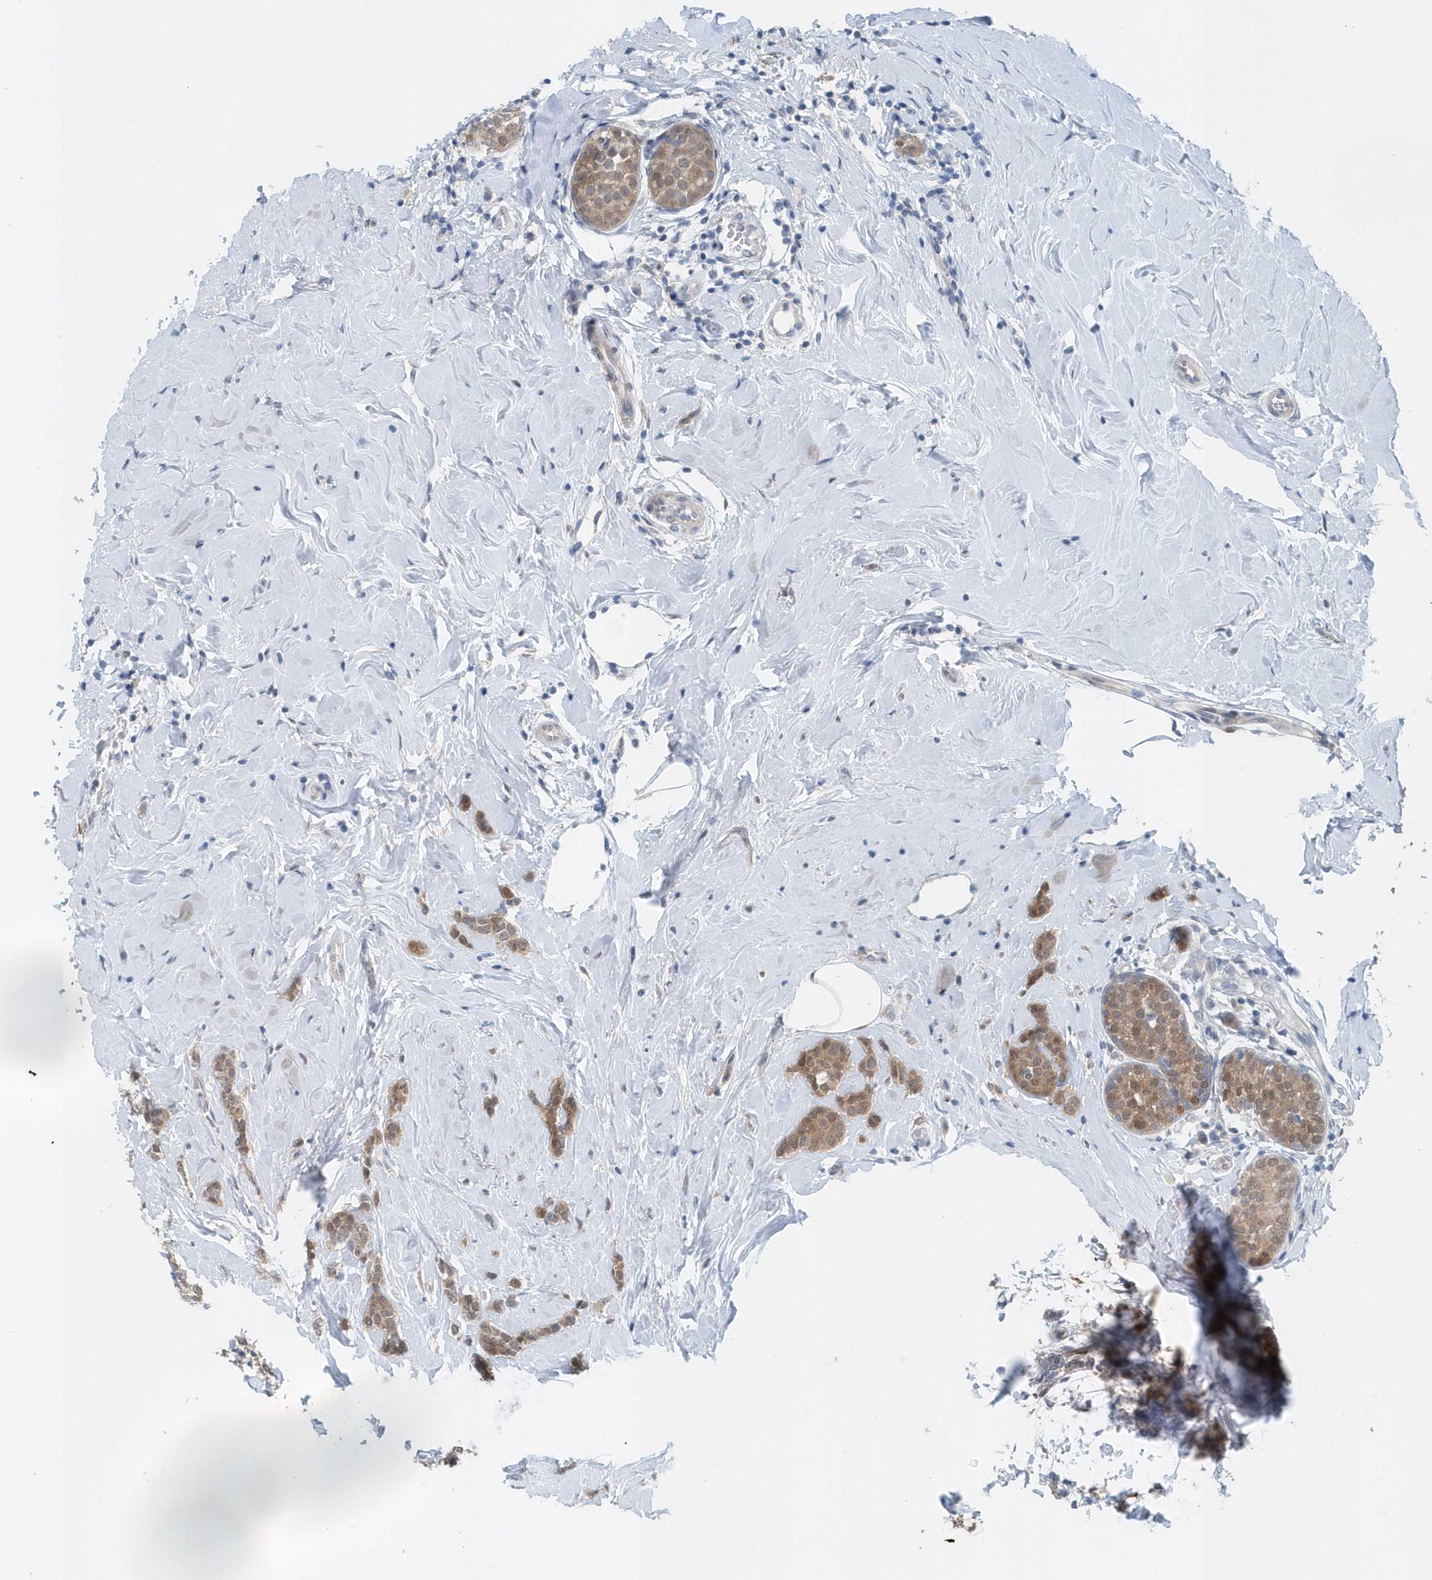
{"staining": {"intensity": "moderate", "quantity": ">75%", "location": "cytoplasmic/membranous,nuclear"}, "tissue": "breast cancer", "cell_type": "Tumor cells", "image_type": "cancer", "snomed": [{"axis": "morphology", "description": "Lobular carcinoma, in situ"}, {"axis": "morphology", "description": "Lobular carcinoma"}, {"axis": "topography", "description": "Breast"}], "caption": "Protein expression by immunohistochemistry reveals moderate cytoplasmic/membranous and nuclear expression in approximately >75% of tumor cells in breast cancer.", "gene": "PFN2", "patient": {"sex": "female", "age": 41}}